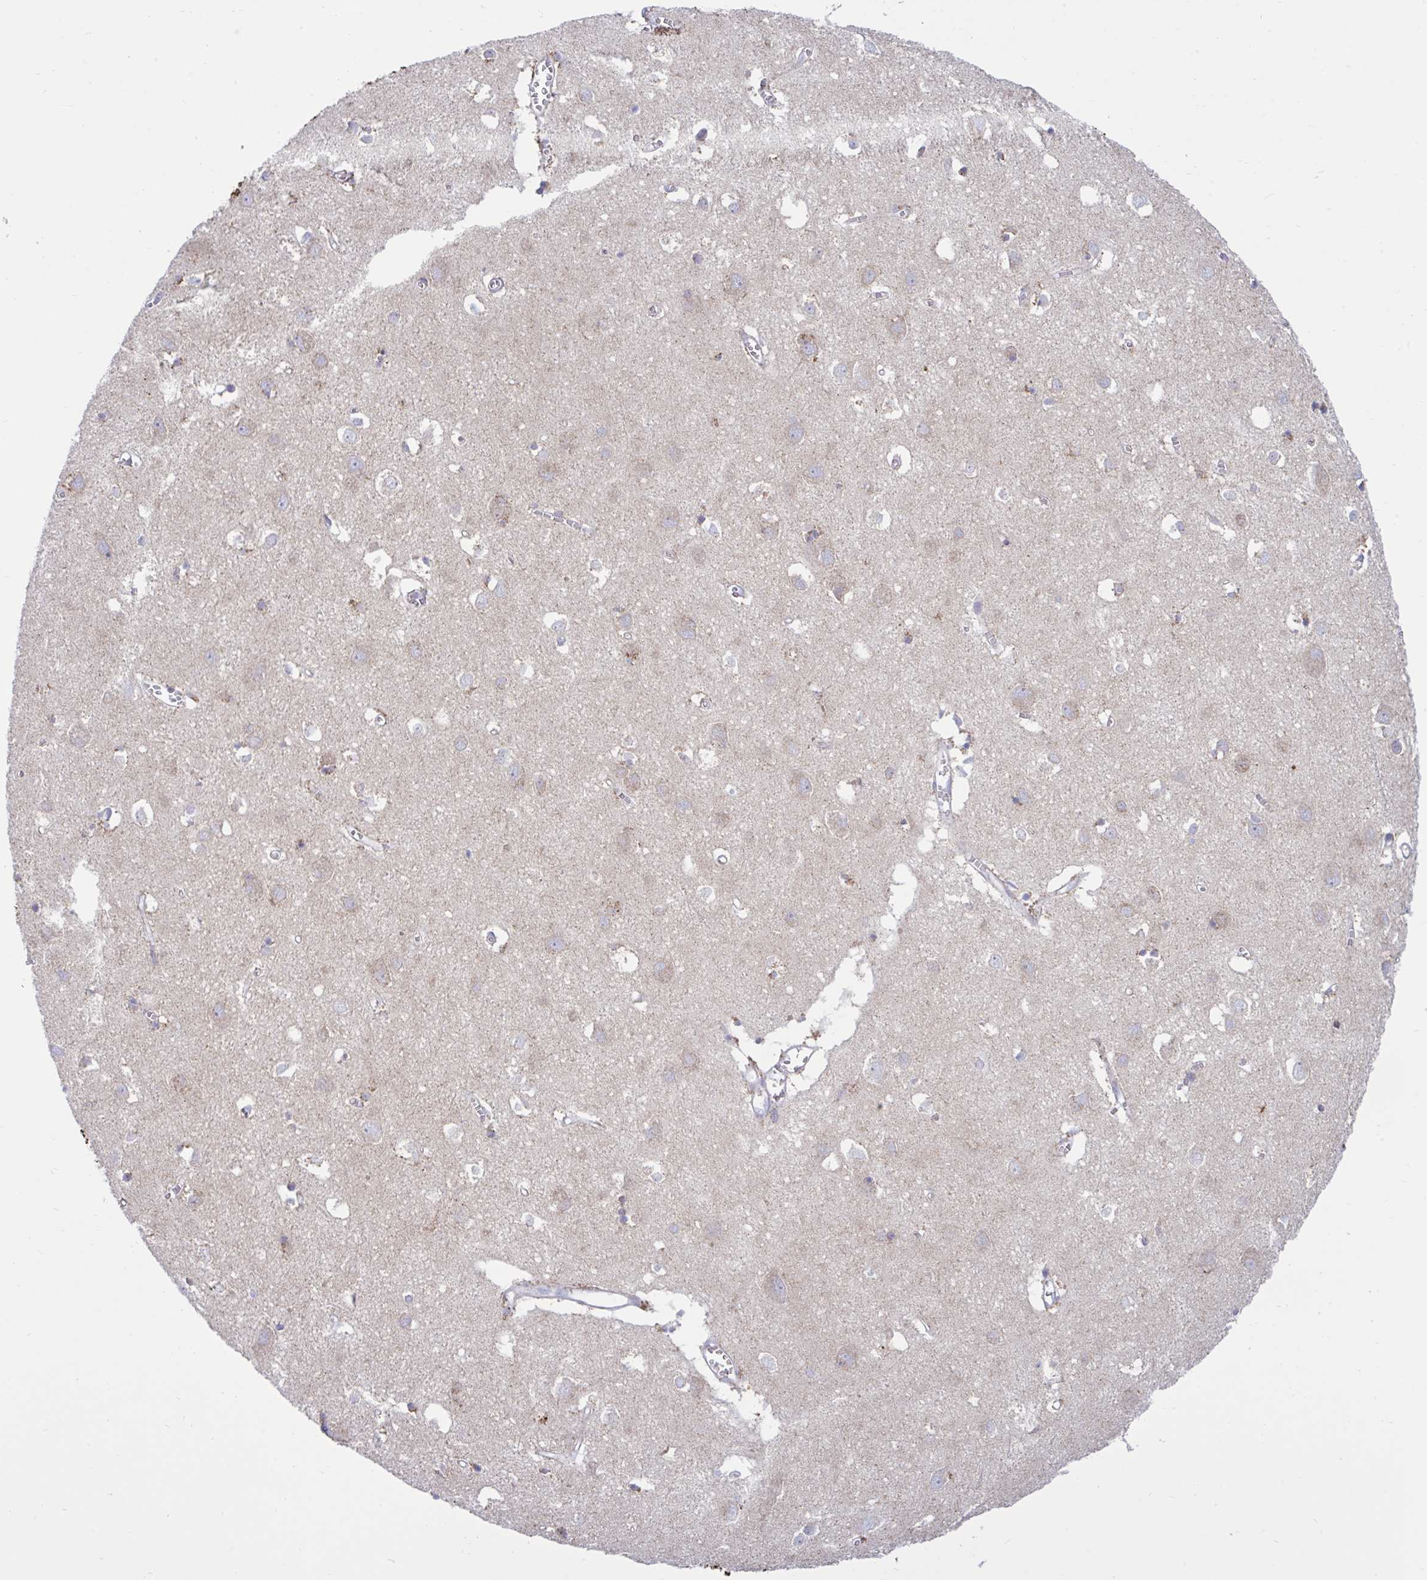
{"staining": {"intensity": "weak", "quantity": "<25%", "location": "cytoplasmic/membranous"}, "tissue": "cerebral cortex", "cell_type": "Endothelial cells", "image_type": "normal", "snomed": [{"axis": "morphology", "description": "Normal tissue, NOS"}, {"axis": "topography", "description": "Cerebral cortex"}], "caption": "Immunohistochemical staining of unremarkable human cerebral cortex demonstrates no significant expression in endothelial cells.", "gene": "HSPE1", "patient": {"sex": "male", "age": 70}}